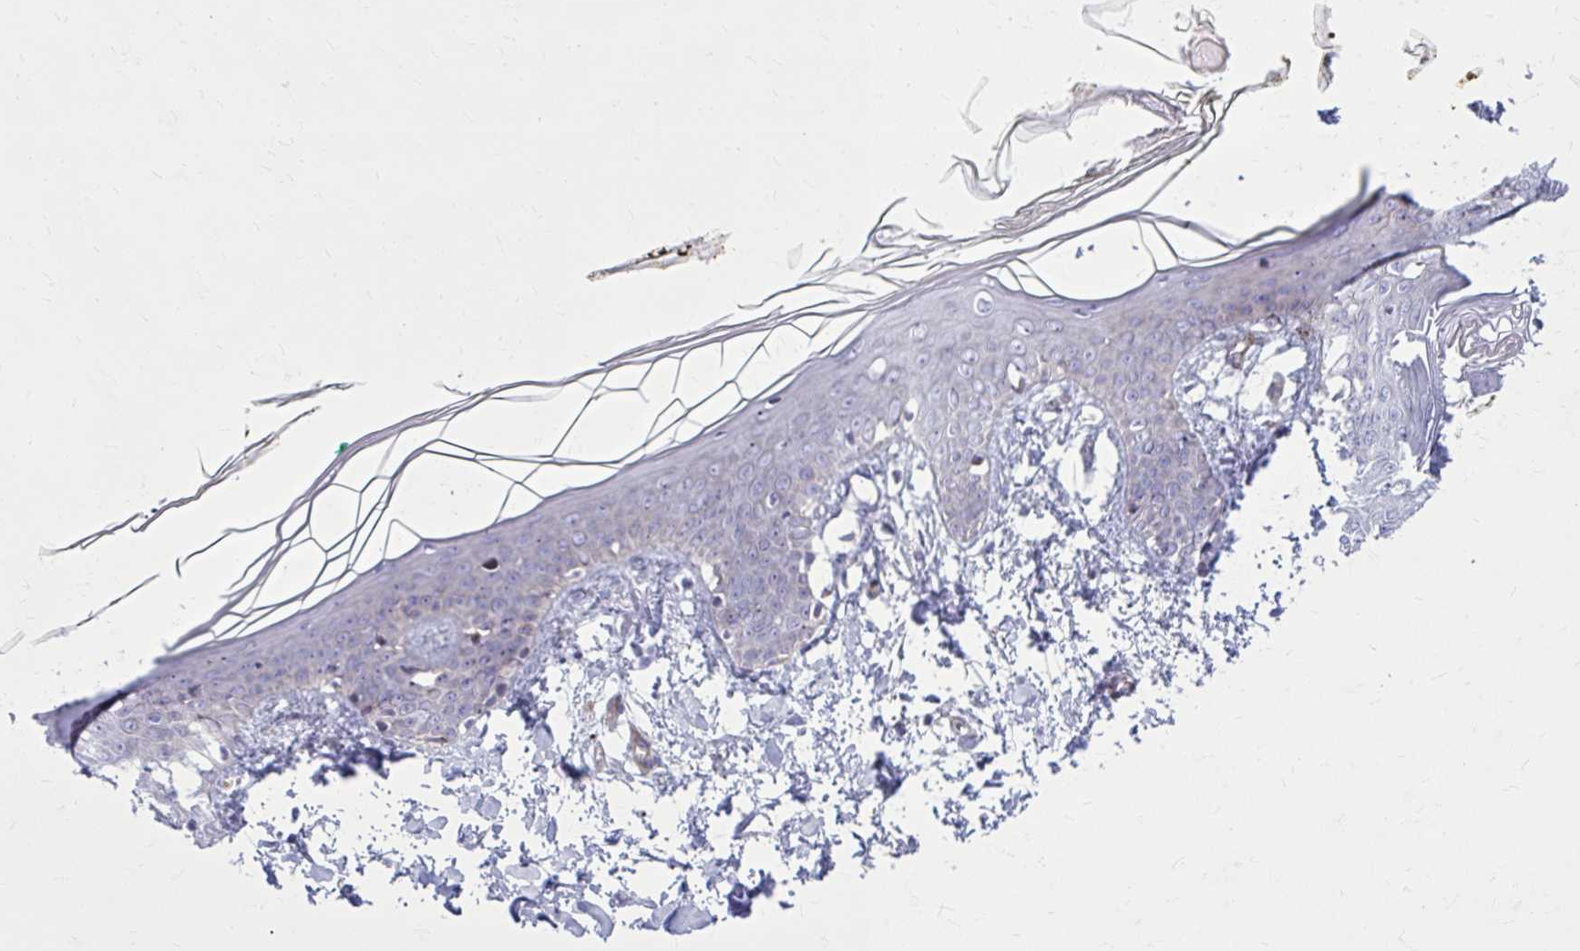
{"staining": {"intensity": "negative", "quantity": "none", "location": "none"}, "tissue": "skin", "cell_type": "Fibroblasts", "image_type": "normal", "snomed": [{"axis": "morphology", "description": "Normal tissue, NOS"}, {"axis": "topography", "description": "Skin"}], "caption": "The photomicrograph reveals no significant staining in fibroblasts of skin.", "gene": "LRRC4B", "patient": {"sex": "female", "age": 34}}